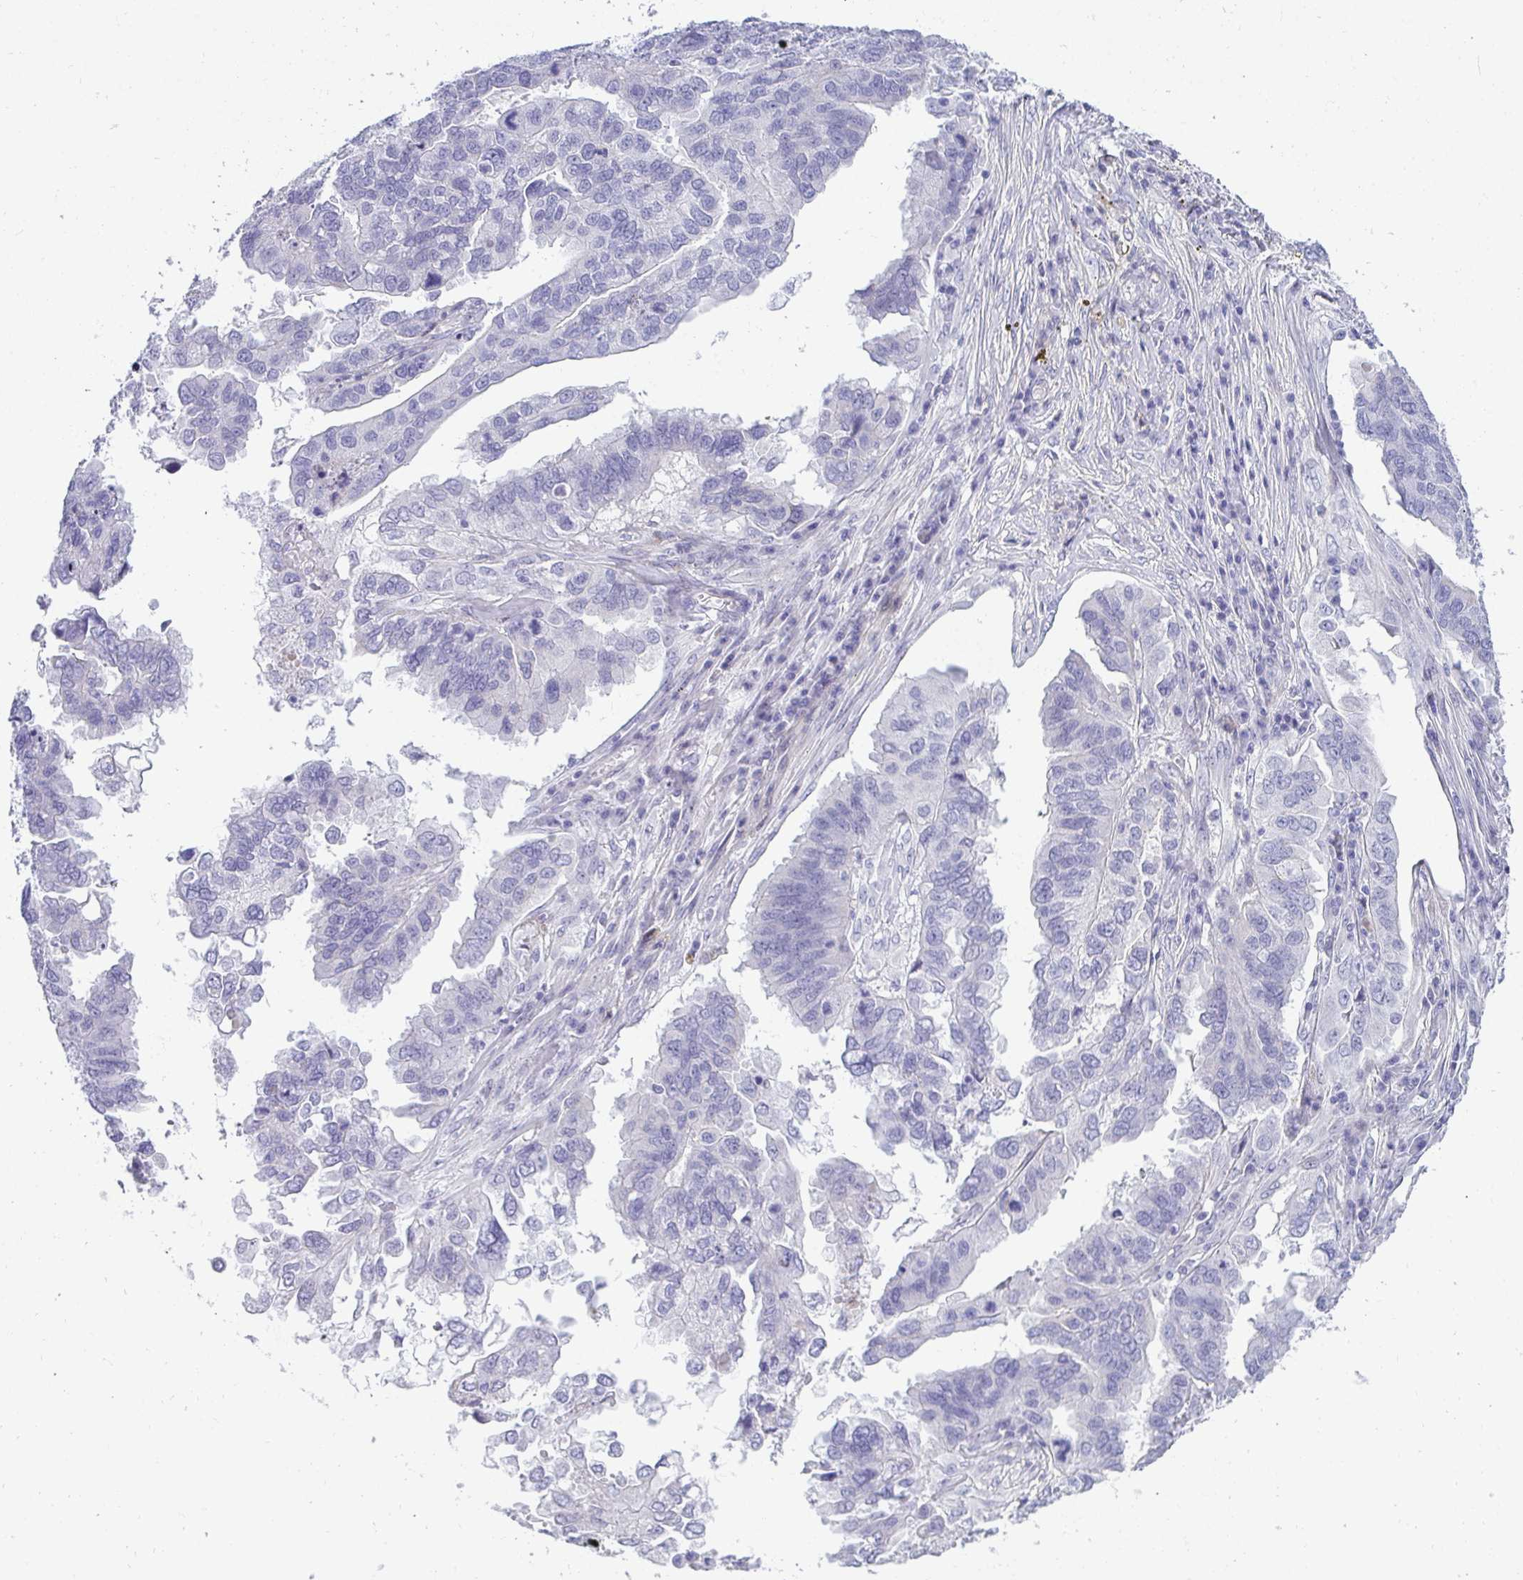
{"staining": {"intensity": "negative", "quantity": "none", "location": "none"}, "tissue": "ovarian cancer", "cell_type": "Tumor cells", "image_type": "cancer", "snomed": [{"axis": "morphology", "description": "Cystadenocarcinoma, serous, NOS"}, {"axis": "topography", "description": "Ovary"}], "caption": "Immunohistochemistry micrograph of neoplastic tissue: human ovarian serous cystadenocarcinoma stained with DAB reveals no significant protein expression in tumor cells.", "gene": "AK5", "patient": {"sex": "female", "age": 79}}